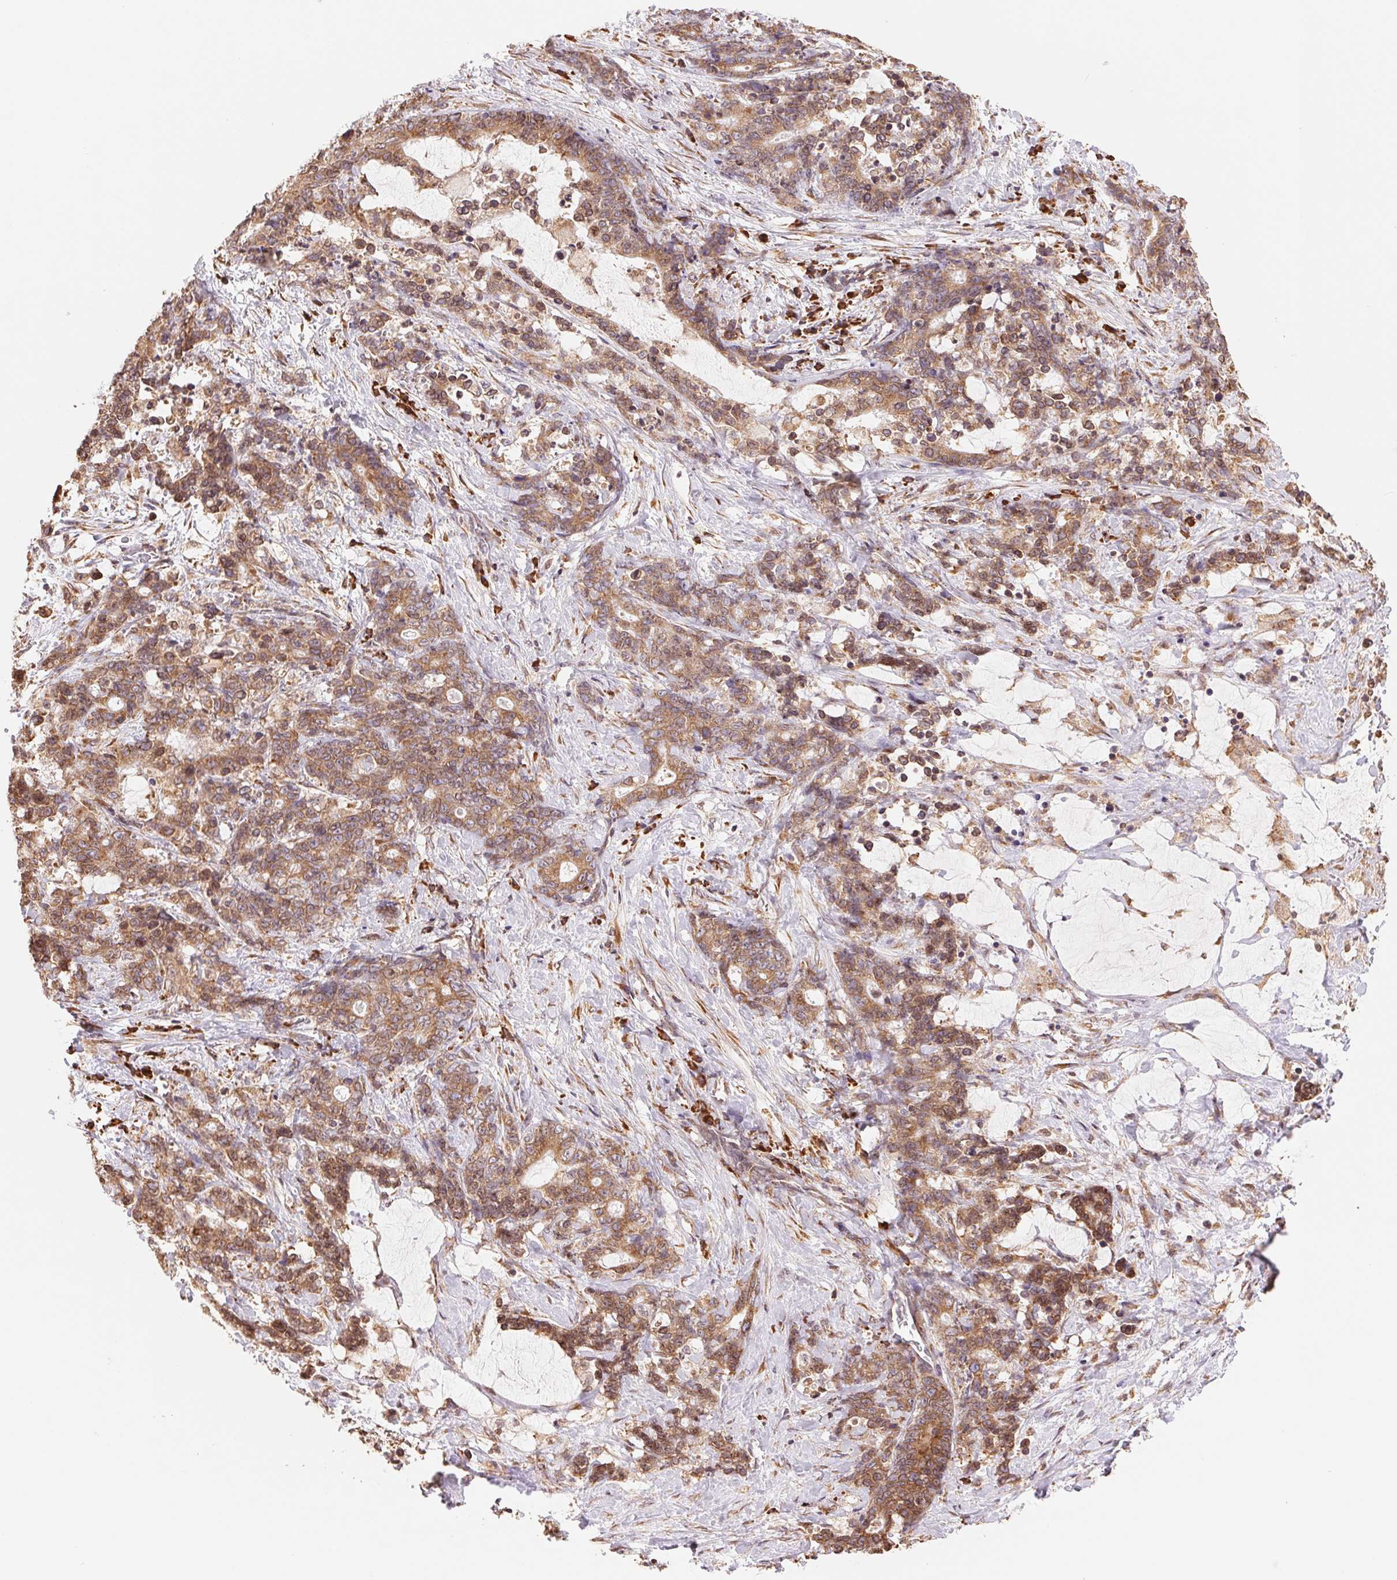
{"staining": {"intensity": "moderate", "quantity": ">75%", "location": "cytoplasmic/membranous"}, "tissue": "stomach cancer", "cell_type": "Tumor cells", "image_type": "cancer", "snomed": [{"axis": "morphology", "description": "Normal tissue, NOS"}, {"axis": "morphology", "description": "Adenocarcinoma, NOS"}, {"axis": "topography", "description": "Stomach"}], "caption": "Stomach cancer (adenocarcinoma) stained for a protein (brown) displays moderate cytoplasmic/membranous positive positivity in approximately >75% of tumor cells.", "gene": "RPN1", "patient": {"sex": "female", "age": 64}}